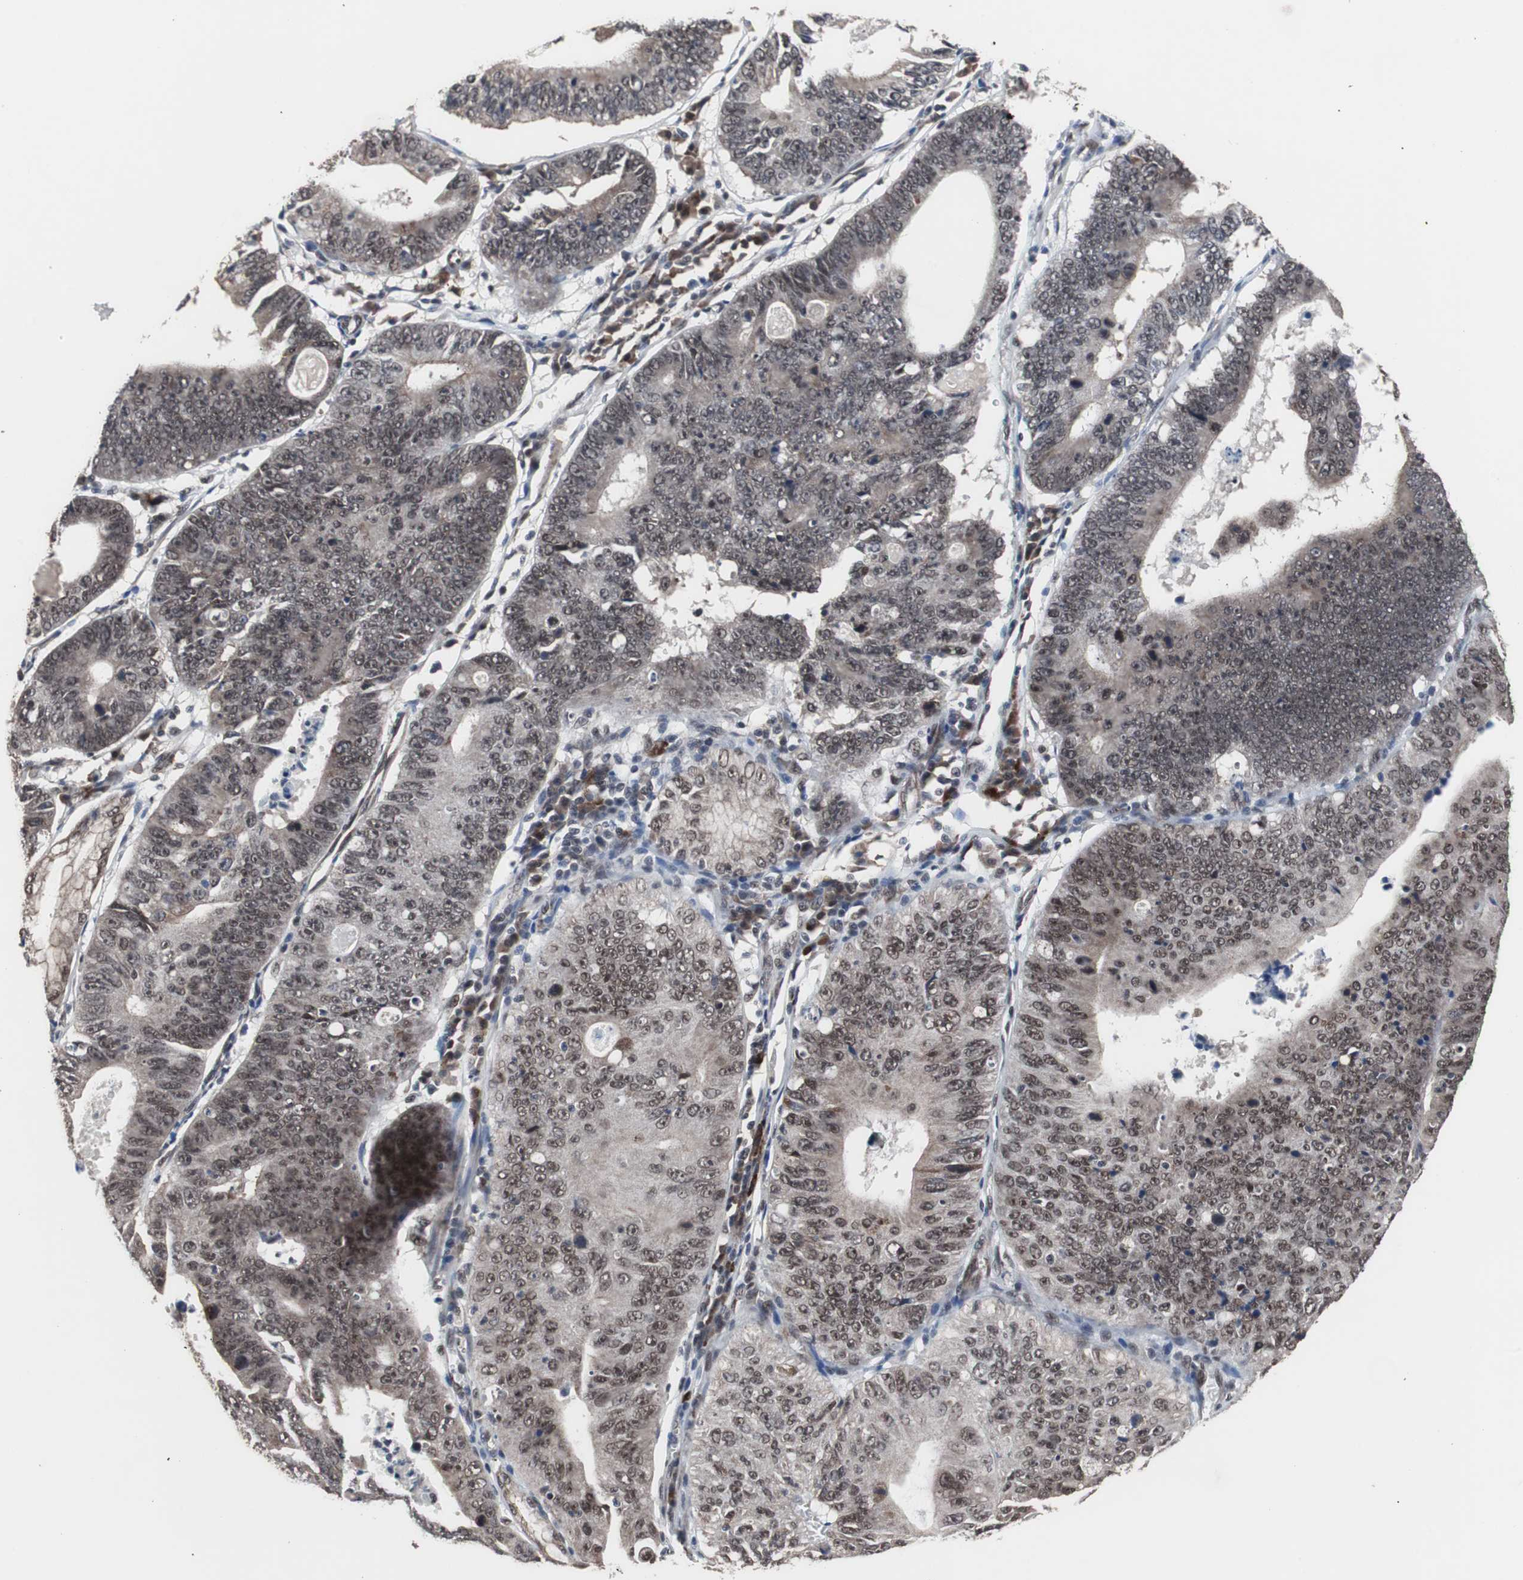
{"staining": {"intensity": "moderate", "quantity": "25%-75%", "location": "cytoplasmic/membranous,nuclear"}, "tissue": "stomach cancer", "cell_type": "Tumor cells", "image_type": "cancer", "snomed": [{"axis": "morphology", "description": "Adenocarcinoma, NOS"}, {"axis": "topography", "description": "Stomach"}], "caption": "Stomach cancer stained with a protein marker shows moderate staining in tumor cells.", "gene": "GTF2F2", "patient": {"sex": "male", "age": 59}}